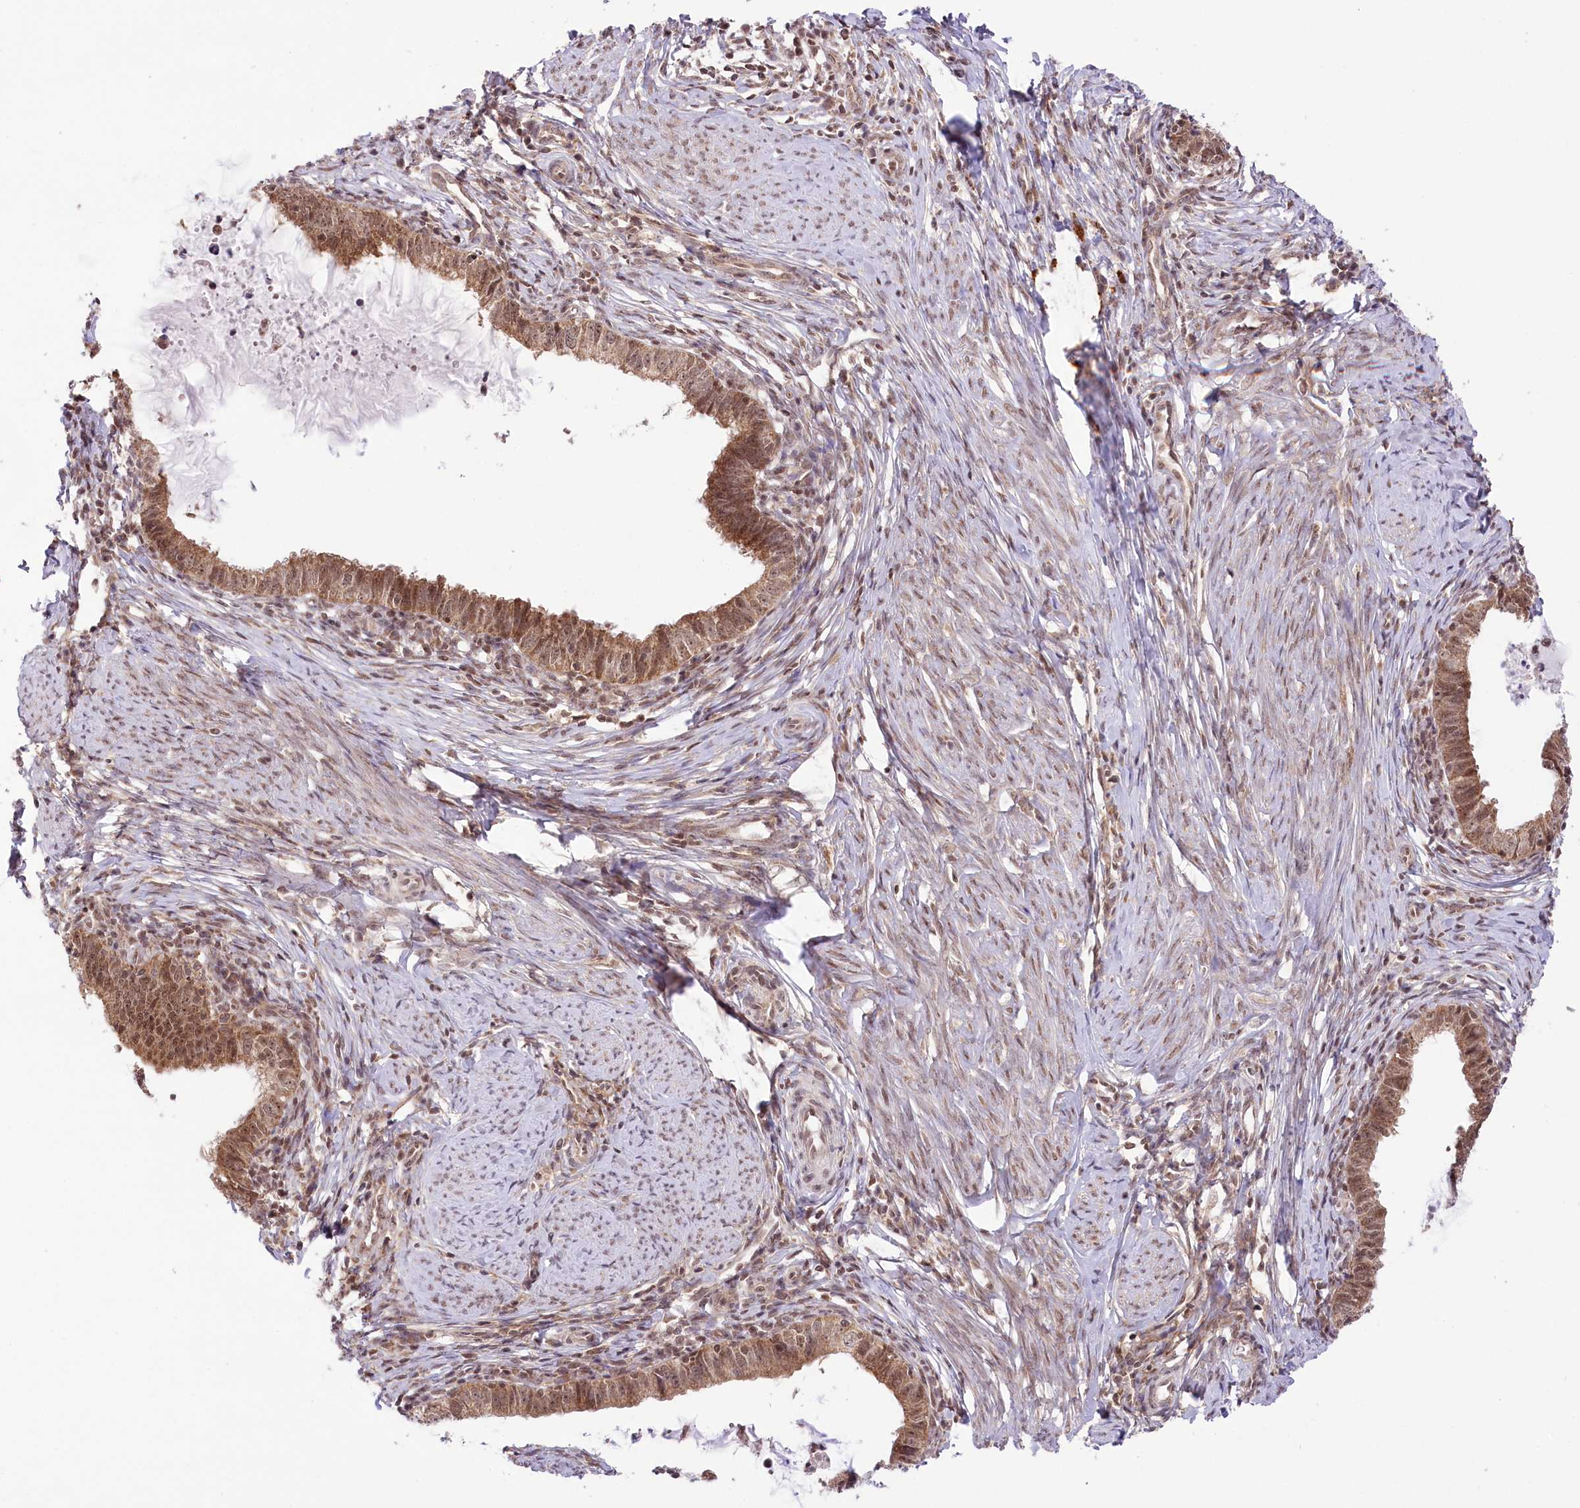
{"staining": {"intensity": "moderate", "quantity": ">75%", "location": "cytoplasmic/membranous,nuclear"}, "tissue": "cervical cancer", "cell_type": "Tumor cells", "image_type": "cancer", "snomed": [{"axis": "morphology", "description": "Adenocarcinoma, NOS"}, {"axis": "topography", "description": "Cervix"}], "caption": "Human cervical adenocarcinoma stained with a brown dye demonstrates moderate cytoplasmic/membranous and nuclear positive positivity in about >75% of tumor cells.", "gene": "ZMAT2", "patient": {"sex": "female", "age": 36}}